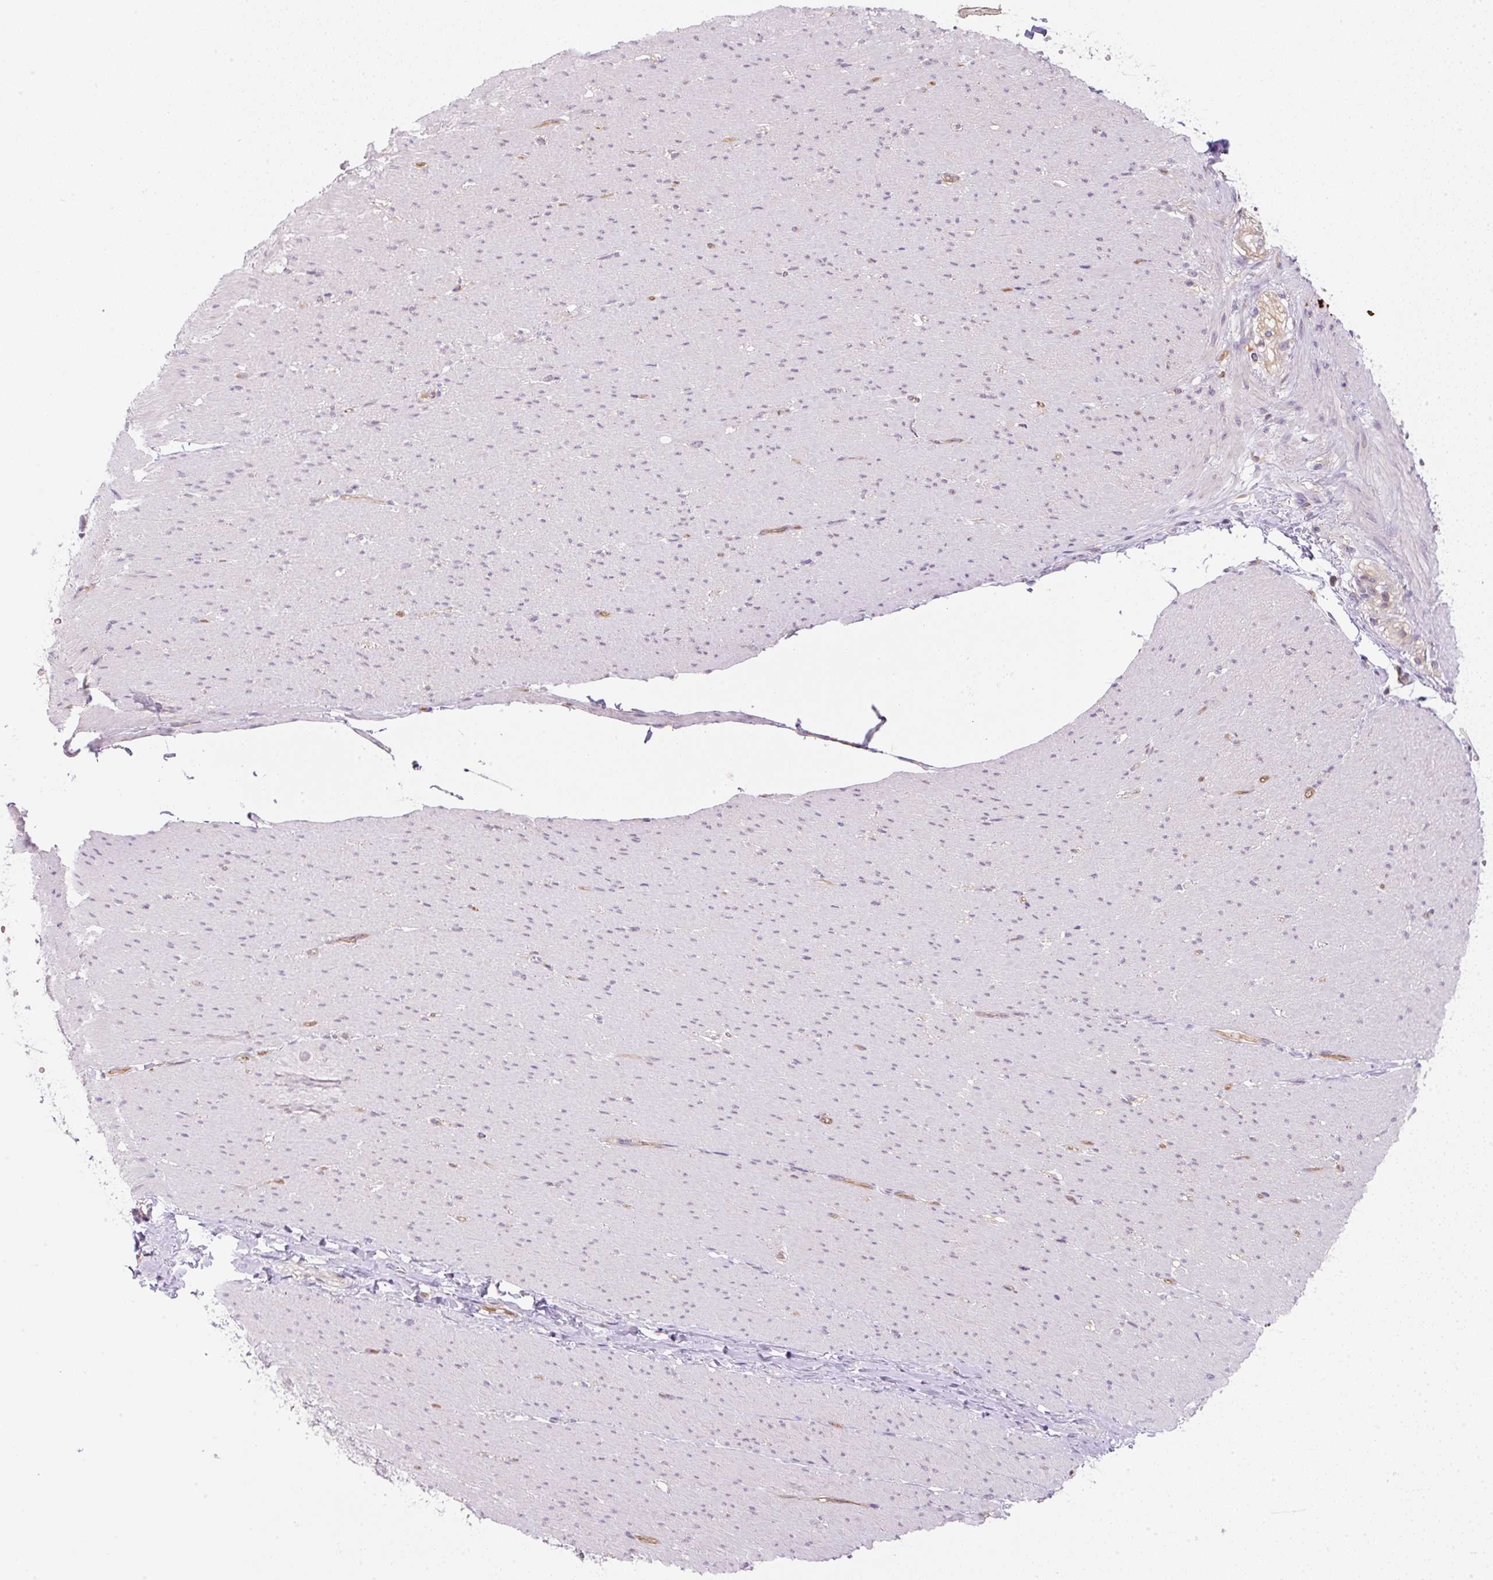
{"staining": {"intensity": "negative", "quantity": "none", "location": "none"}, "tissue": "smooth muscle", "cell_type": "Smooth muscle cells", "image_type": "normal", "snomed": [{"axis": "morphology", "description": "Normal tissue, NOS"}, {"axis": "topography", "description": "Smooth muscle"}, {"axis": "topography", "description": "Rectum"}], "caption": "Immunohistochemistry image of unremarkable smooth muscle stained for a protein (brown), which displays no positivity in smooth muscle cells. (DAB (3,3'-diaminobenzidine) immunohistochemistry visualized using brightfield microscopy, high magnification).", "gene": "OMA1", "patient": {"sex": "male", "age": 53}}